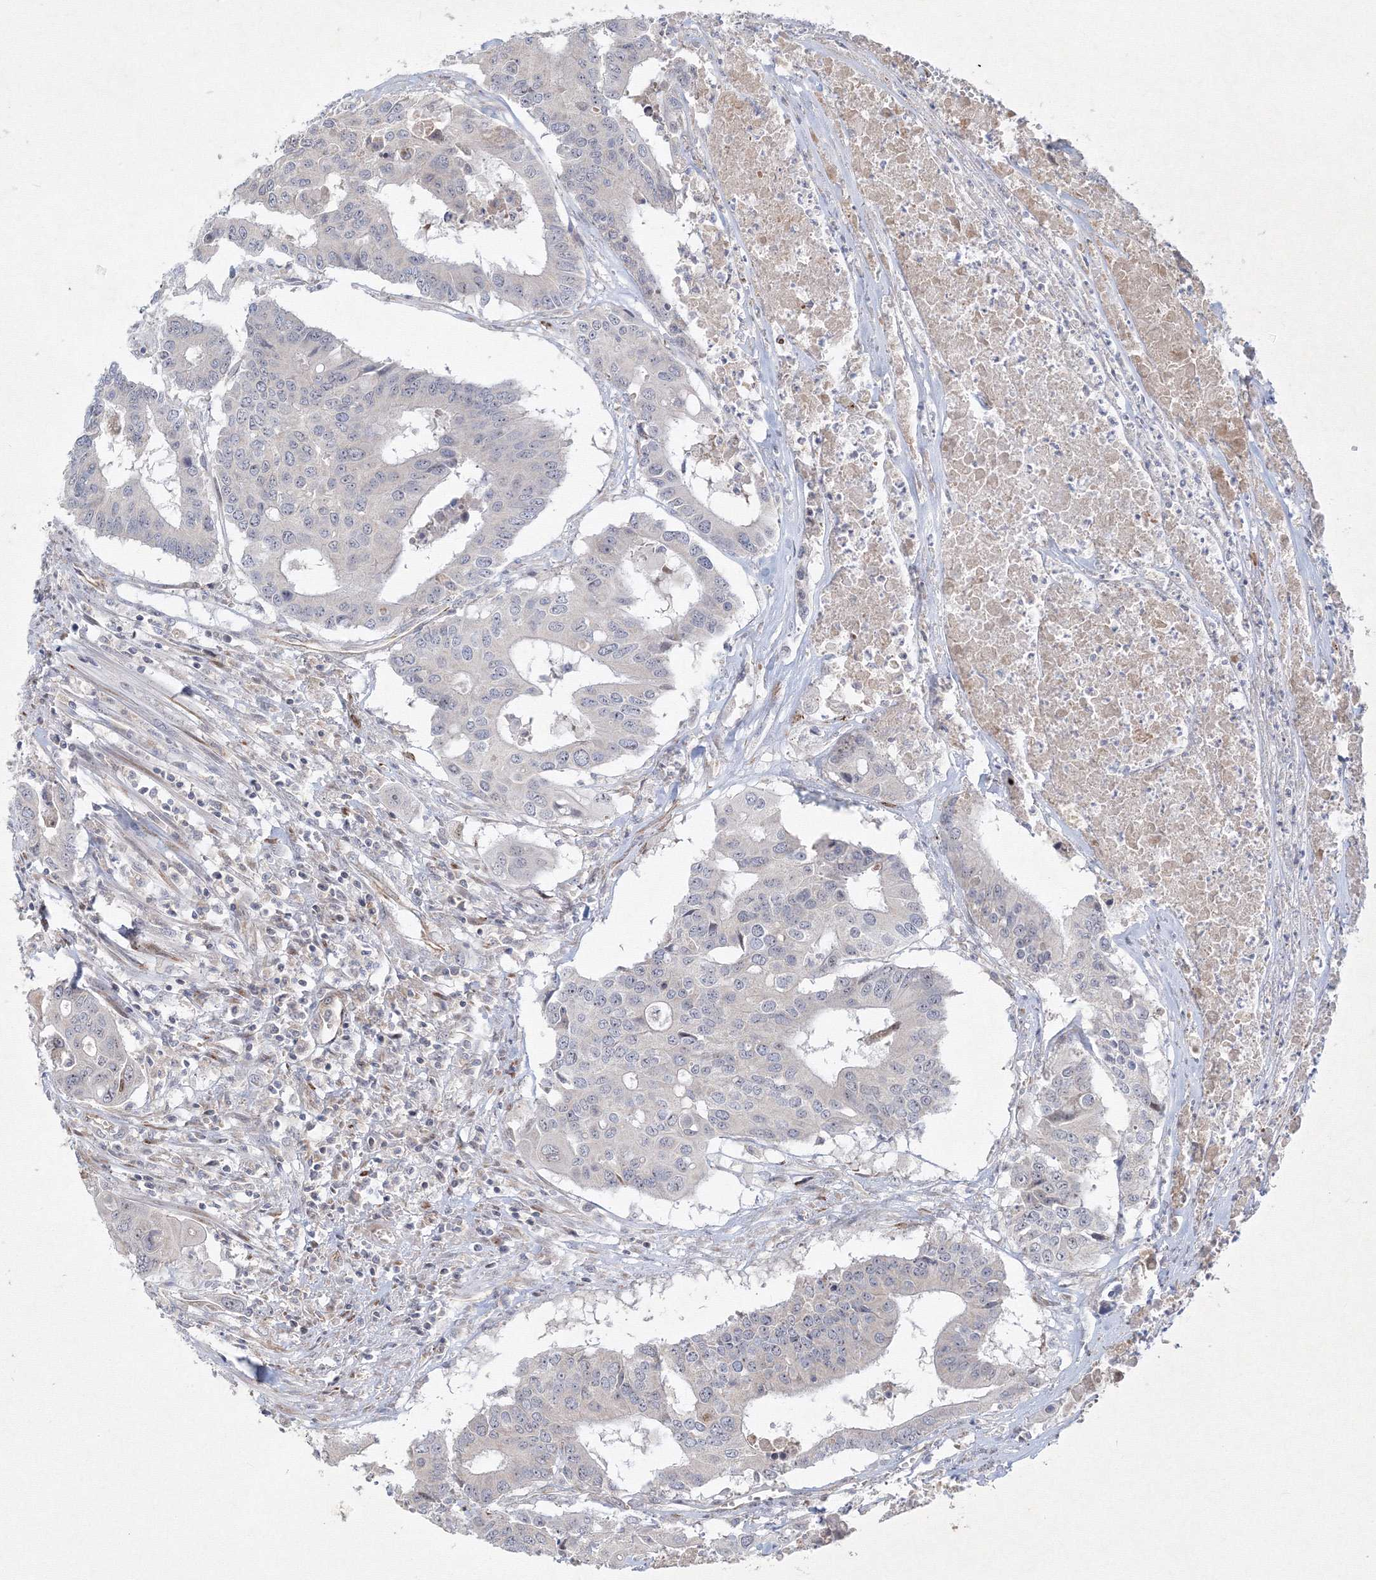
{"staining": {"intensity": "negative", "quantity": "none", "location": "none"}, "tissue": "colorectal cancer", "cell_type": "Tumor cells", "image_type": "cancer", "snomed": [{"axis": "morphology", "description": "Adenocarcinoma, NOS"}, {"axis": "topography", "description": "Colon"}], "caption": "An immunohistochemistry (IHC) histopathology image of colorectal cancer is shown. There is no staining in tumor cells of colorectal cancer. Brightfield microscopy of IHC stained with DAB (brown) and hematoxylin (blue), captured at high magnification.", "gene": "WDR49", "patient": {"sex": "male", "age": 77}}